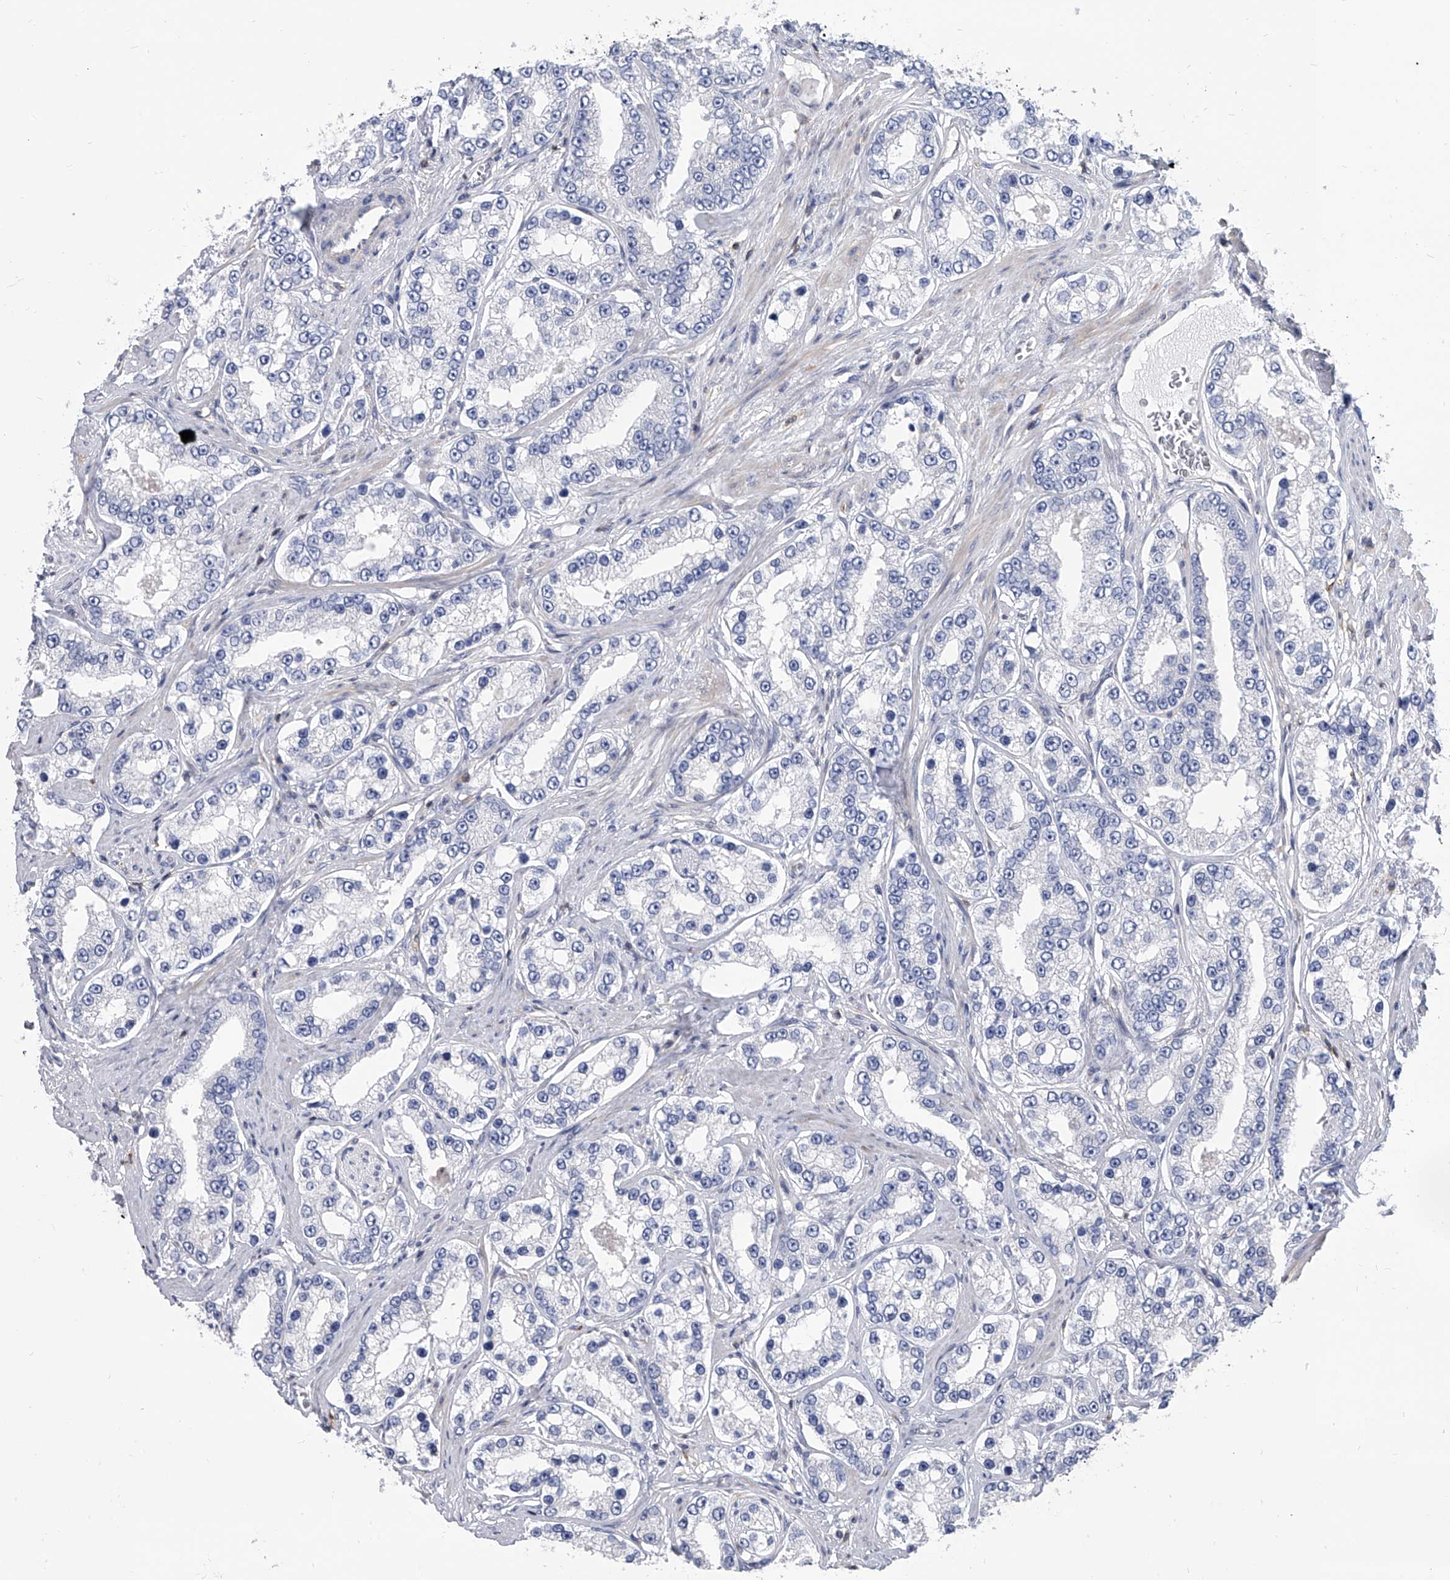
{"staining": {"intensity": "negative", "quantity": "none", "location": "none"}, "tissue": "prostate cancer", "cell_type": "Tumor cells", "image_type": "cancer", "snomed": [{"axis": "morphology", "description": "Normal tissue, NOS"}, {"axis": "morphology", "description": "Adenocarcinoma, High grade"}, {"axis": "topography", "description": "Prostate"}], "caption": "High power microscopy histopathology image of an immunohistochemistry photomicrograph of prostate adenocarcinoma (high-grade), revealing no significant positivity in tumor cells.", "gene": "SERPINB9", "patient": {"sex": "male", "age": 83}}